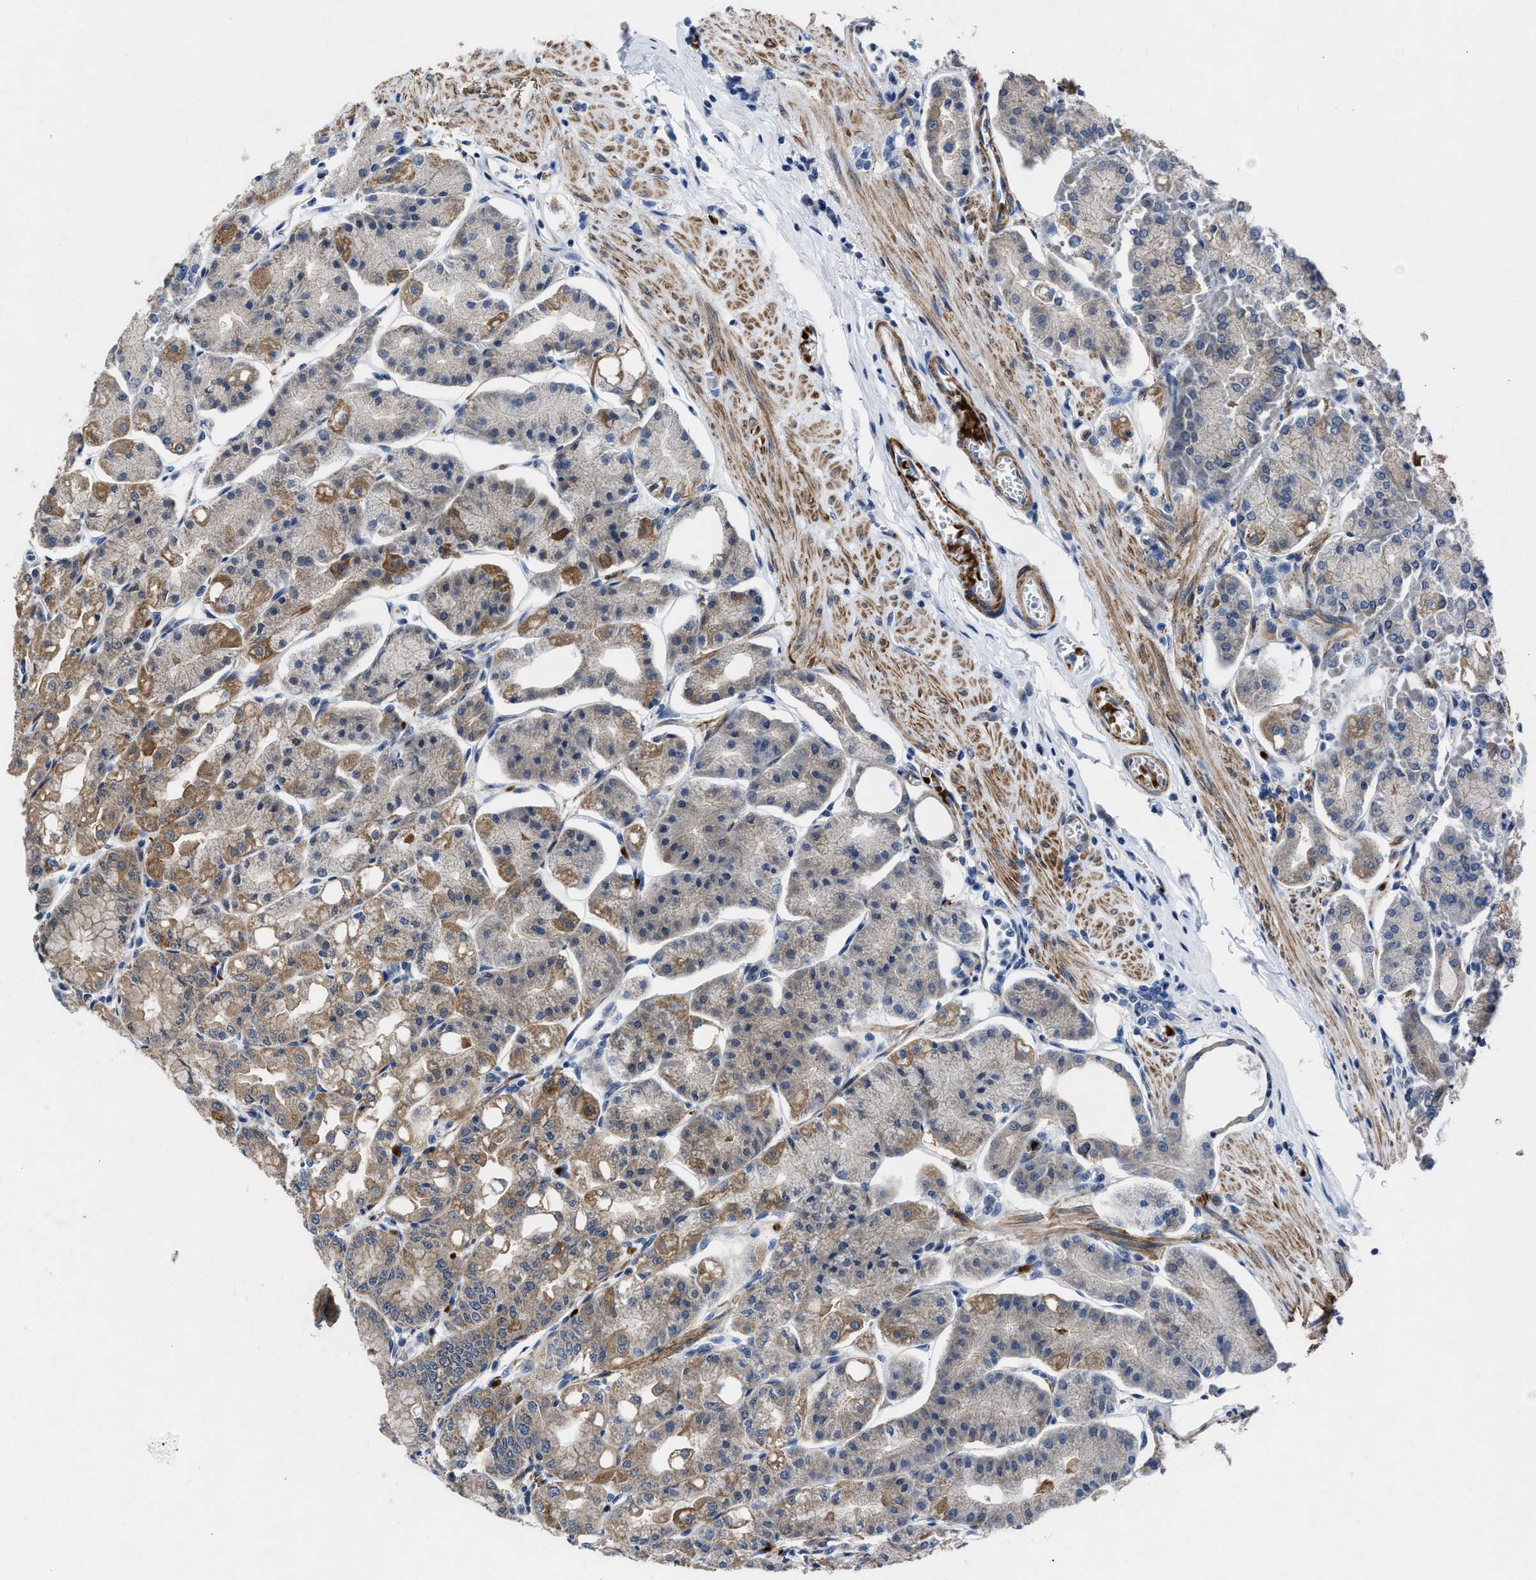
{"staining": {"intensity": "moderate", "quantity": "25%-75%", "location": "cytoplasmic/membranous"}, "tissue": "stomach", "cell_type": "Glandular cells", "image_type": "normal", "snomed": [{"axis": "morphology", "description": "Normal tissue, NOS"}, {"axis": "topography", "description": "Stomach, lower"}], "caption": "A brown stain highlights moderate cytoplasmic/membranous expression of a protein in glandular cells of unremarkable stomach. (DAB (3,3'-diaminobenzidine) IHC with brightfield microscopy, high magnification).", "gene": "ID3", "patient": {"sex": "male", "age": 71}}